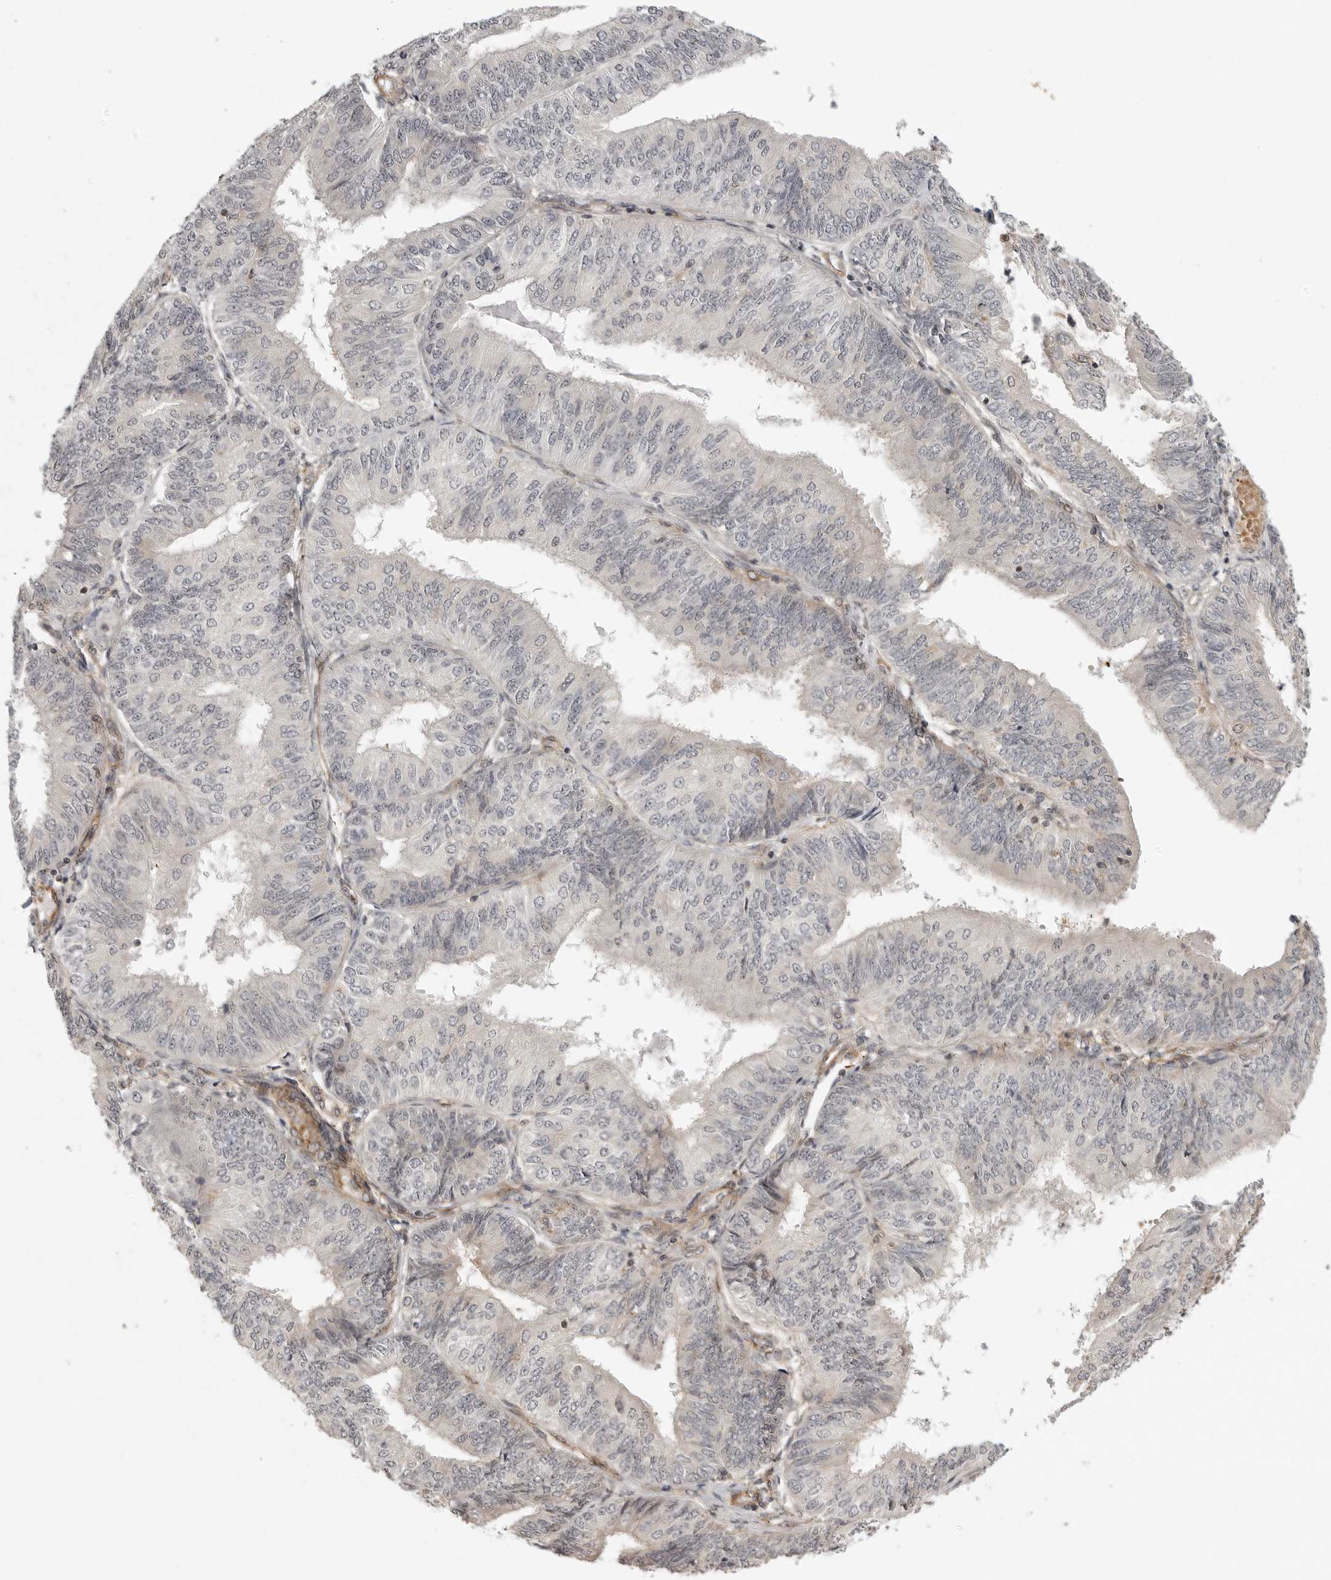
{"staining": {"intensity": "negative", "quantity": "none", "location": "none"}, "tissue": "endometrial cancer", "cell_type": "Tumor cells", "image_type": "cancer", "snomed": [{"axis": "morphology", "description": "Adenocarcinoma, NOS"}, {"axis": "topography", "description": "Endometrium"}], "caption": "A micrograph of endometrial cancer stained for a protein demonstrates no brown staining in tumor cells.", "gene": "TUT4", "patient": {"sex": "female", "age": 58}}